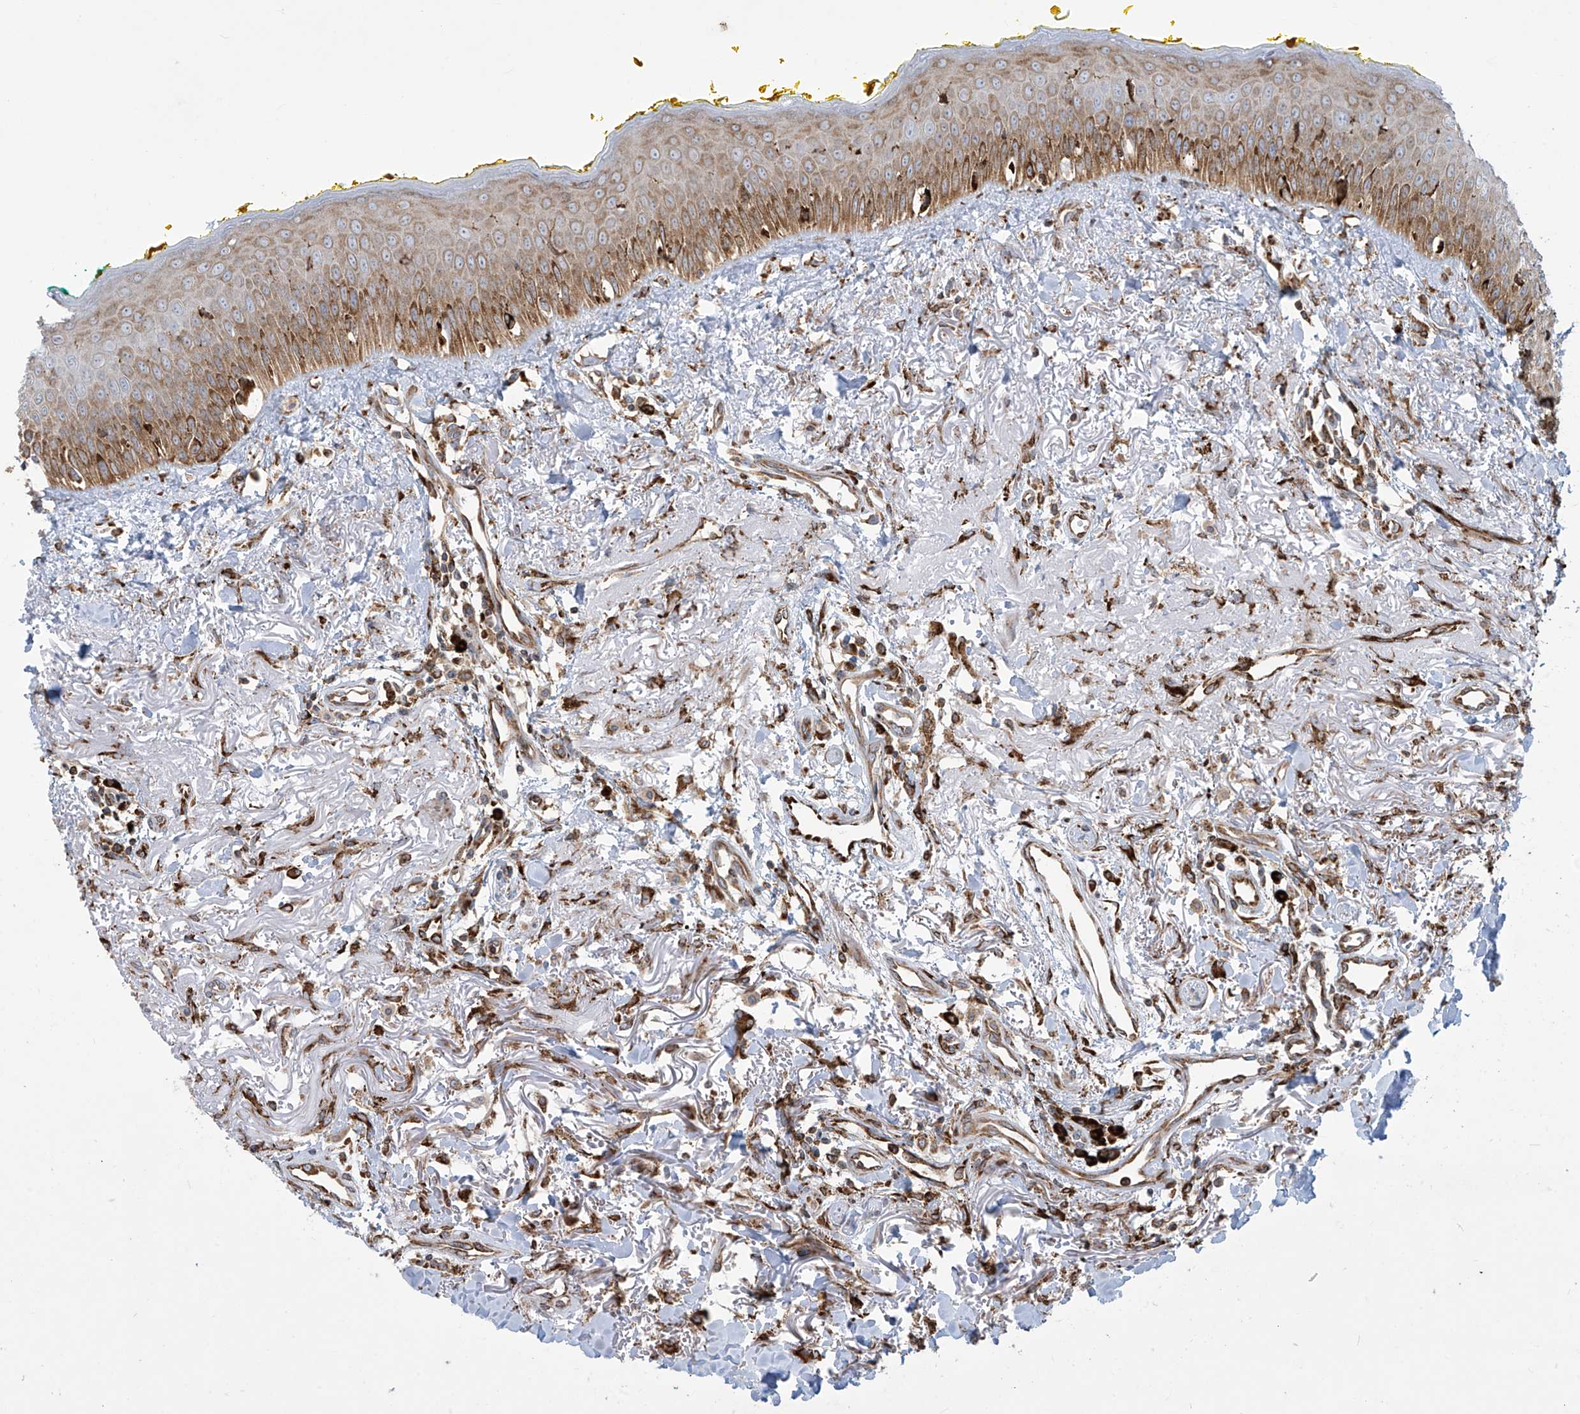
{"staining": {"intensity": "moderate", "quantity": ">75%", "location": "cytoplasmic/membranous"}, "tissue": "oral mucosa", "cell_type": "Squamous epithelial cells", "image_type": "normal", "snomed": [{"axis": "morphology", "description": "Normal tissue, NOS"}, {"axis": "topography", "description": "Oral tissue"}], "caption": "This is an image of IHC staining of unremarkable oral mucosa, which shows moderate staining in the cytoplasmic/membranous of squamous epithelial cells.", "gene": "MX1", "patient": {"sex": "female", "age": 70}}